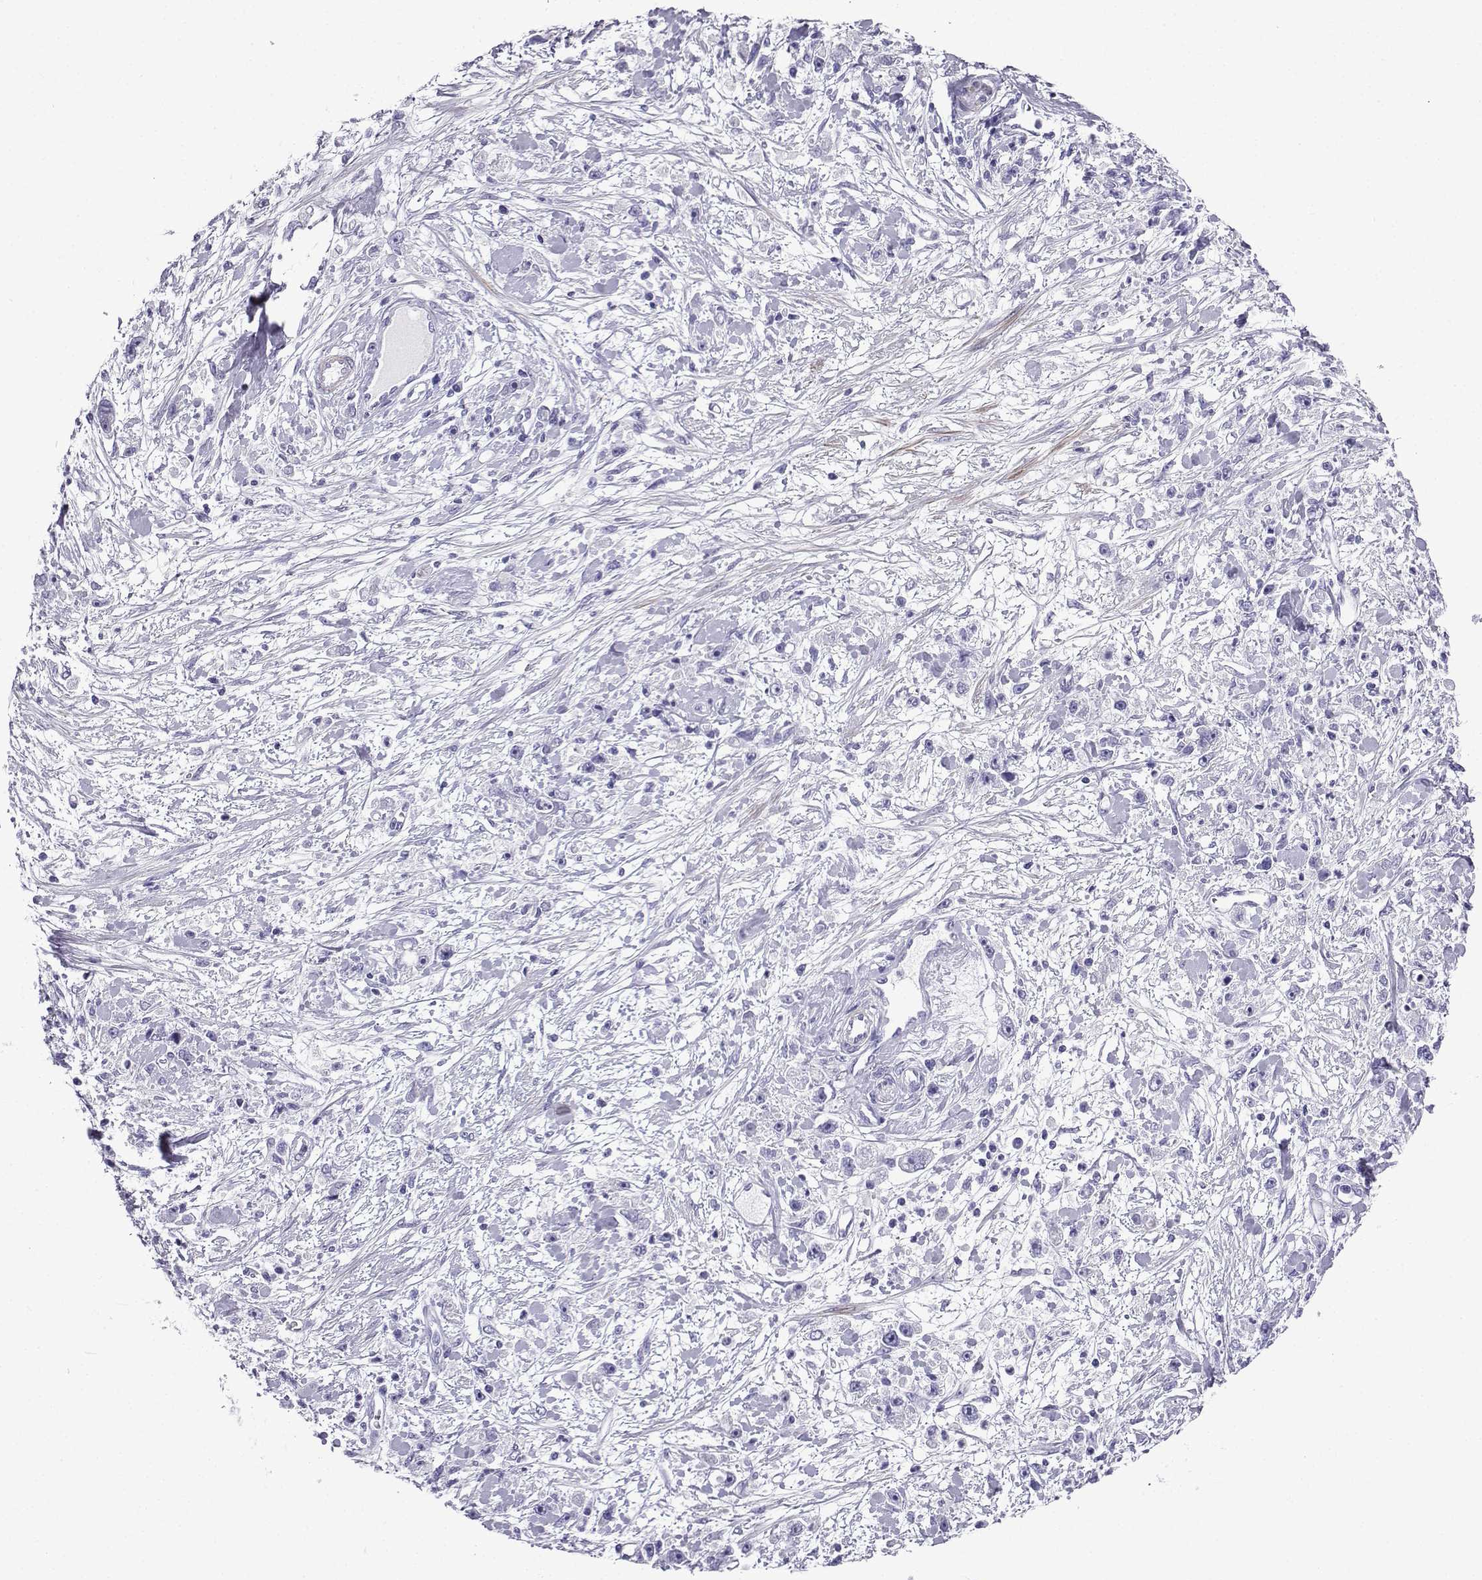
{"staining": {"intensity": "negative", "quantity": "none", "location": "none"}, "tissue": "stomach cancer", "cell_type": "Tumor cells", "image_type": "cancer", "snomed": [{"axis": "morphology", "description": "Adenocarcinoma, NOS"}, {"axis": "topography", "description": "Stomach"}], "caption": "DAB (3,3'-diaminobenzidine) immunohistochemical staining of adenocarcinoma (stomach) displays no significant expression in tumor cells.", "gene": "KCNF1", "patient": {"sex": "female", "age": 59}}